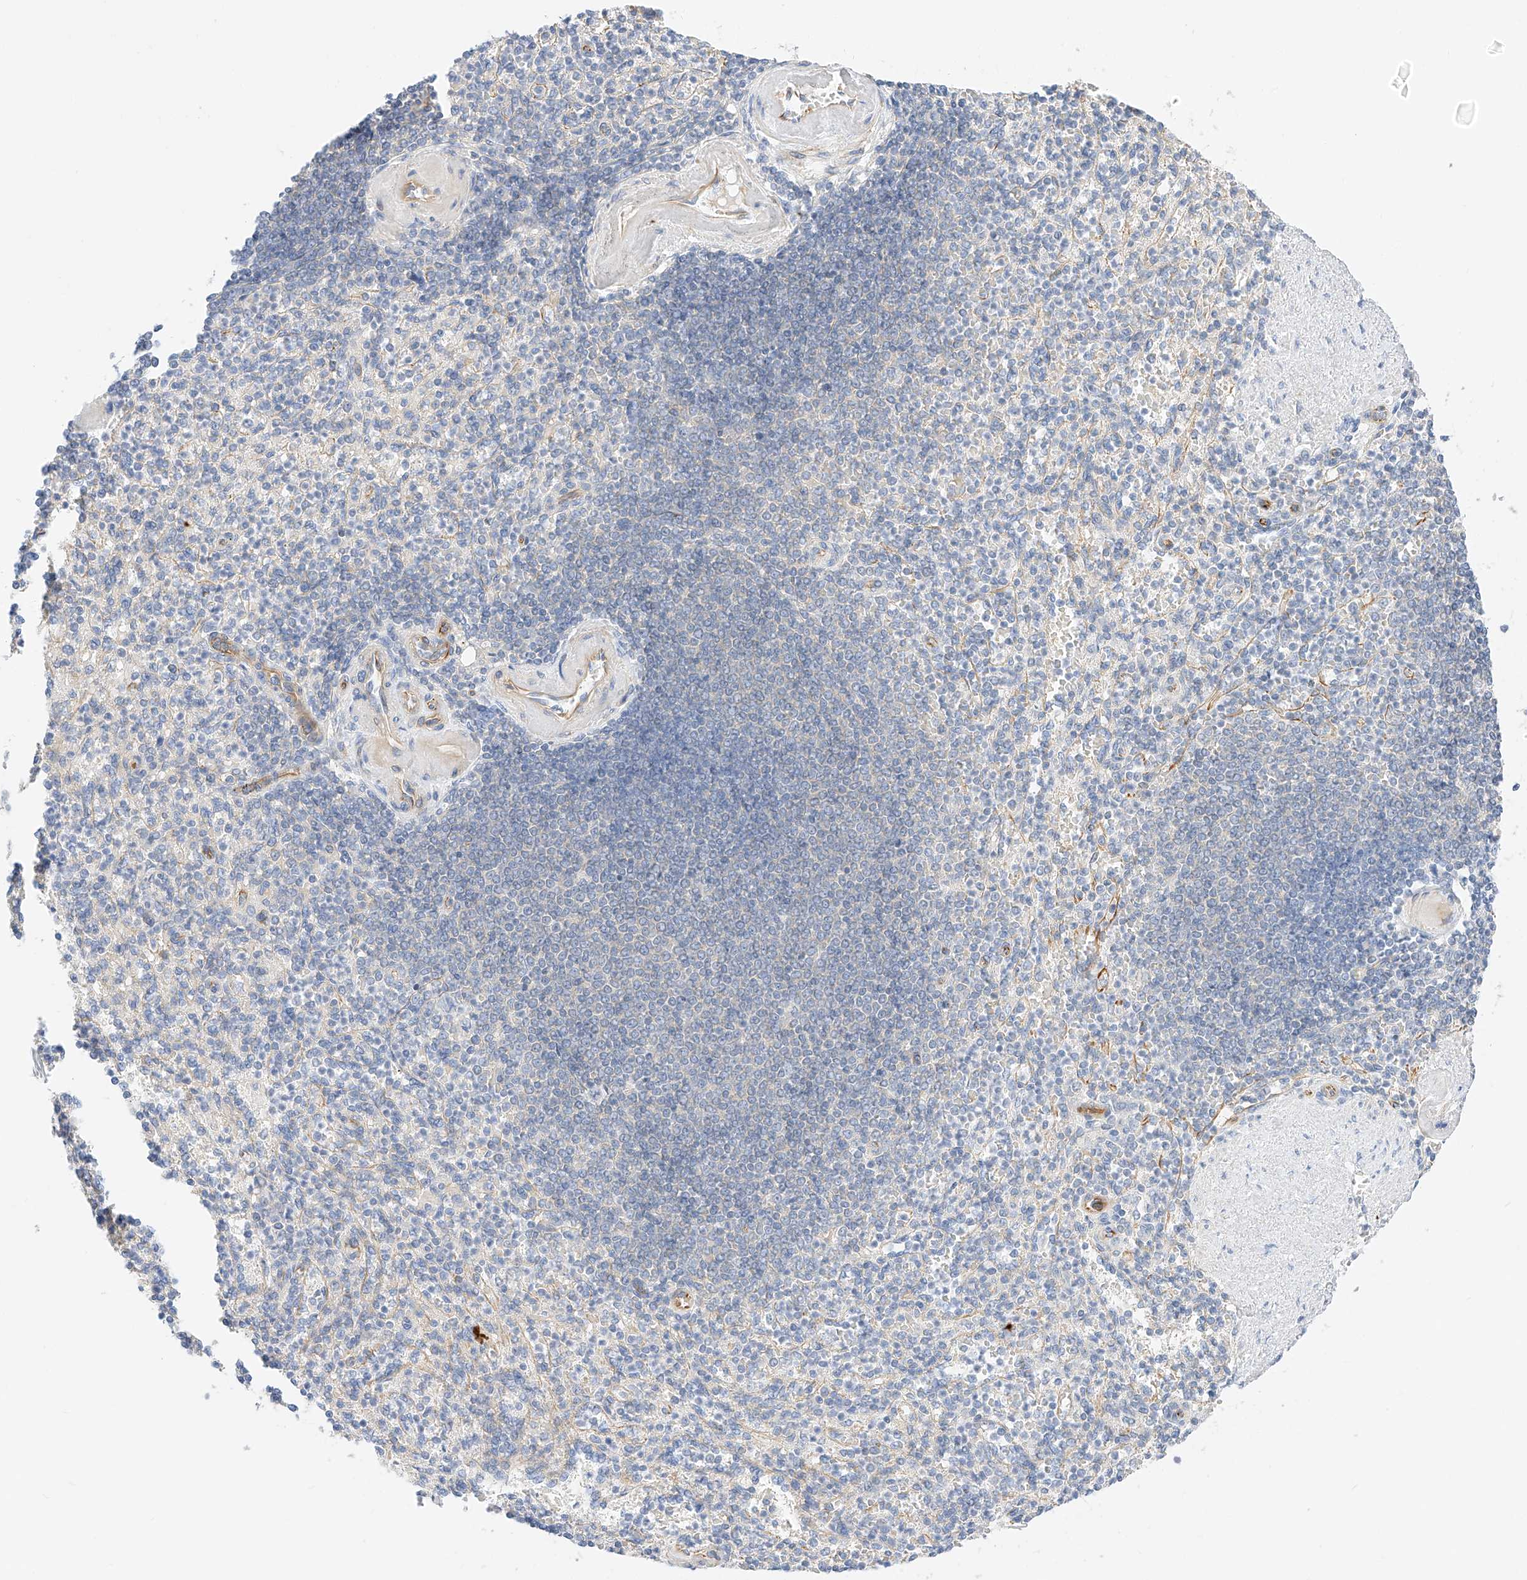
{"staining": {"intensity": "negative", "quantity": "none", "location": "none"}, "tissue": "spleen", "cell_type": "Cells in red pulp", "image_type": "normal", "snomed": [{"axis": "morphology", "description": "Normal tissue, NOS"}, {"axis": "topography", "description": "Spleen"}], "caption": "The photomicrograph reveals no significant positivity in cells in red pulp of spleen. (DAB immunohistochemistry (IHC) with hematoxylin counter stain).", "gene": "CDCP2", "patient": {"sex": "female", "age": 74}}